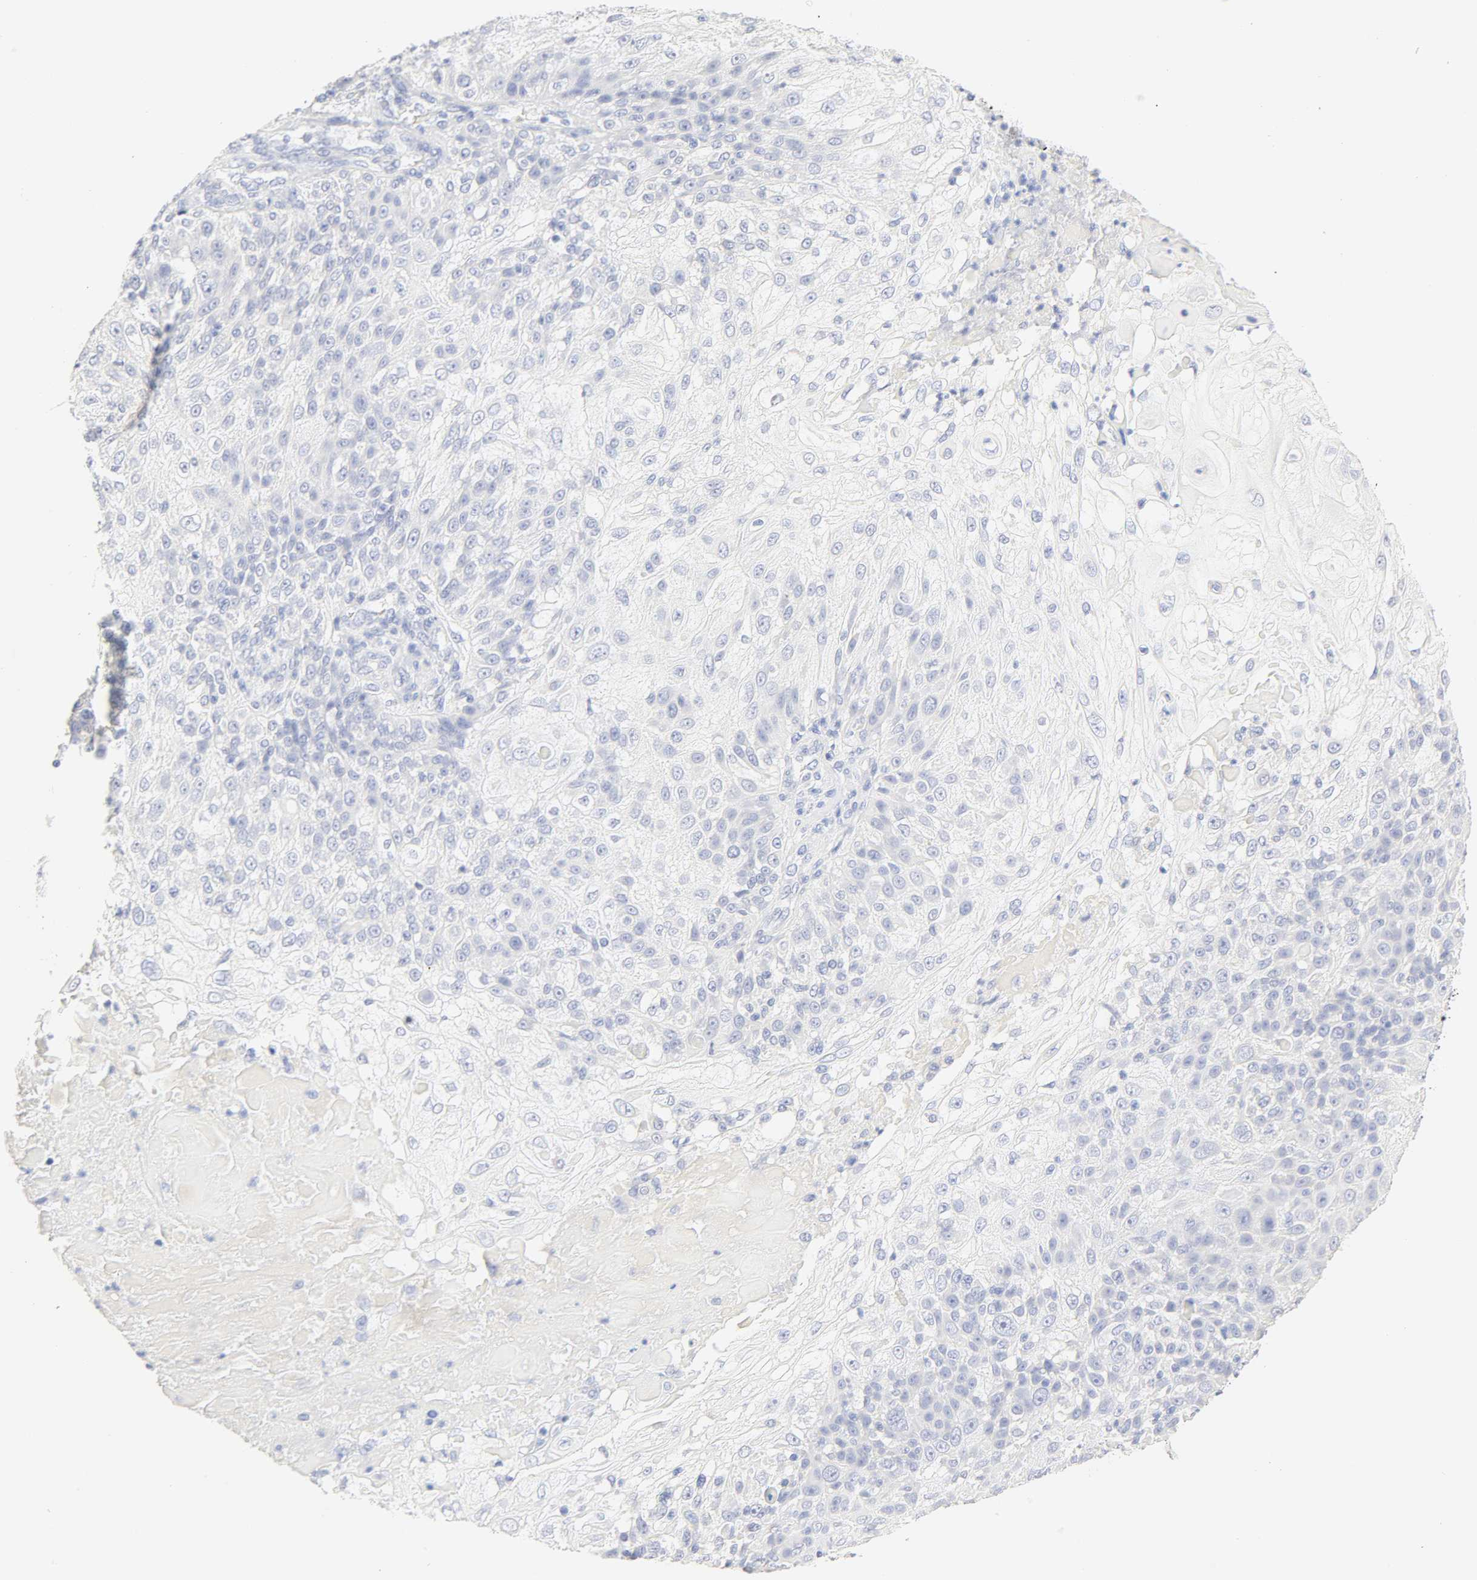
{"staining": {"intensity": "negative", "quantity": "none", "location": "none"}, "tissue": "skin cancer", "cell_type": "Tumor cells", "image_type": "cancer", "snomed": [{"axis": "morphology", "description": "Normal tissue, NOS"}, {"axis": "morphology", "description": "Squamous cell carcinoma, NOS"}, {"axis": "topography", "description": "Skin"}], "caption": "IHC histopathology image of human skin squamous cell carcinoma stained for a protein (brown), which demonstrates no staining in tumor cells.", "gene": "SLCO1B3", "patient": {"sex": "female", "age": 83}}